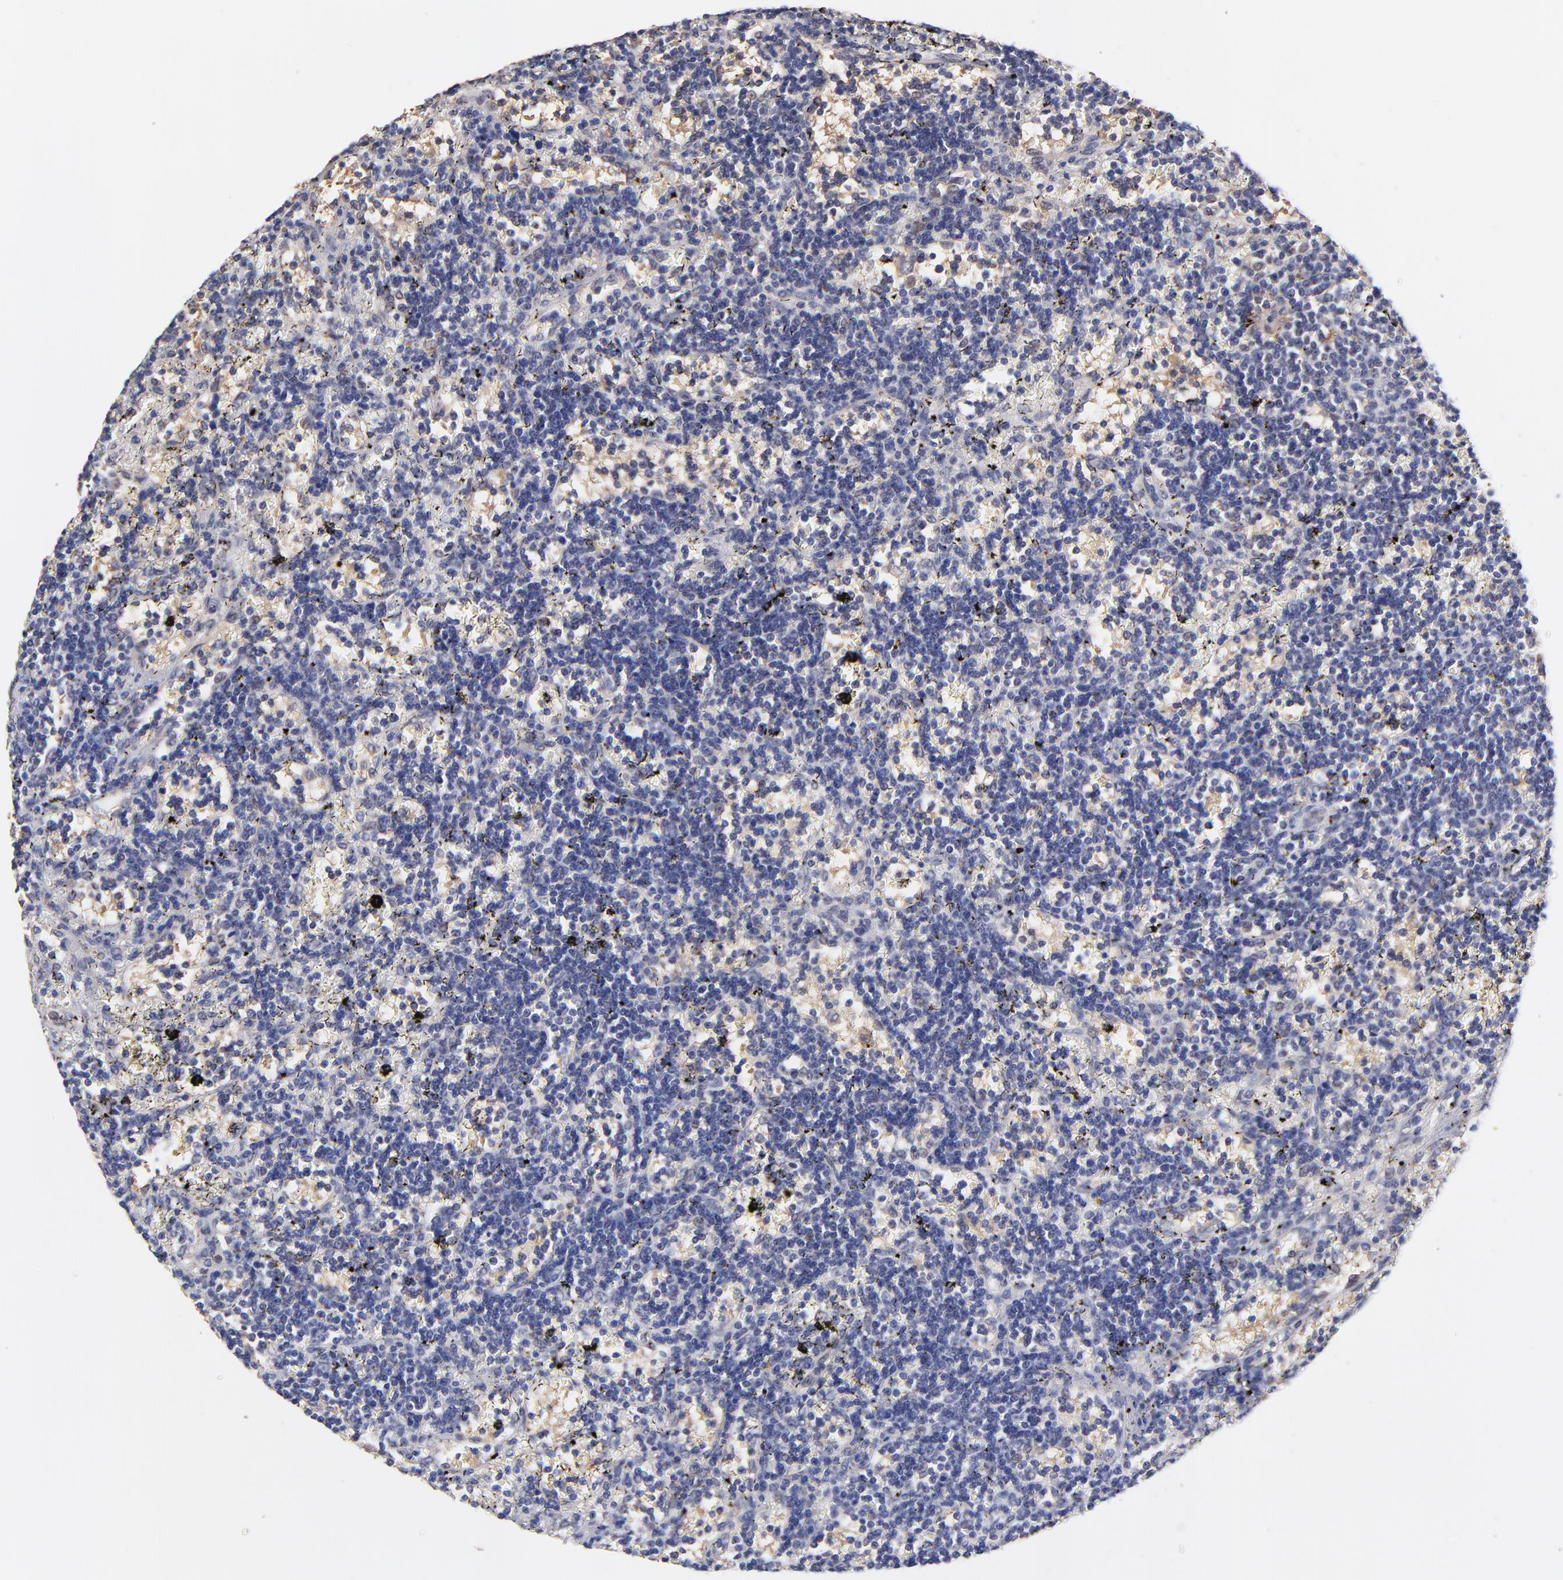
{"staining": {"intensity": "negative", "quantity": "none", "location": "none"}, "tissue": "lymphoma", "cell_type": "Tumor cells", "image_type": "cancer", "snomed": [{"axis": "morphology", "description": "Malignant lymphoma, non-Hodgkin's type, Low grade"}, {"axis": "topography", "description": "Spleen"}], "caption": "Histopathology image shows no protein staining in tumor cells of low-grade malignant lymphoma, non-Hodgkin's type tissue.", "gene": "ZNF747", "patient": {"sex": "male", "age": 60}}